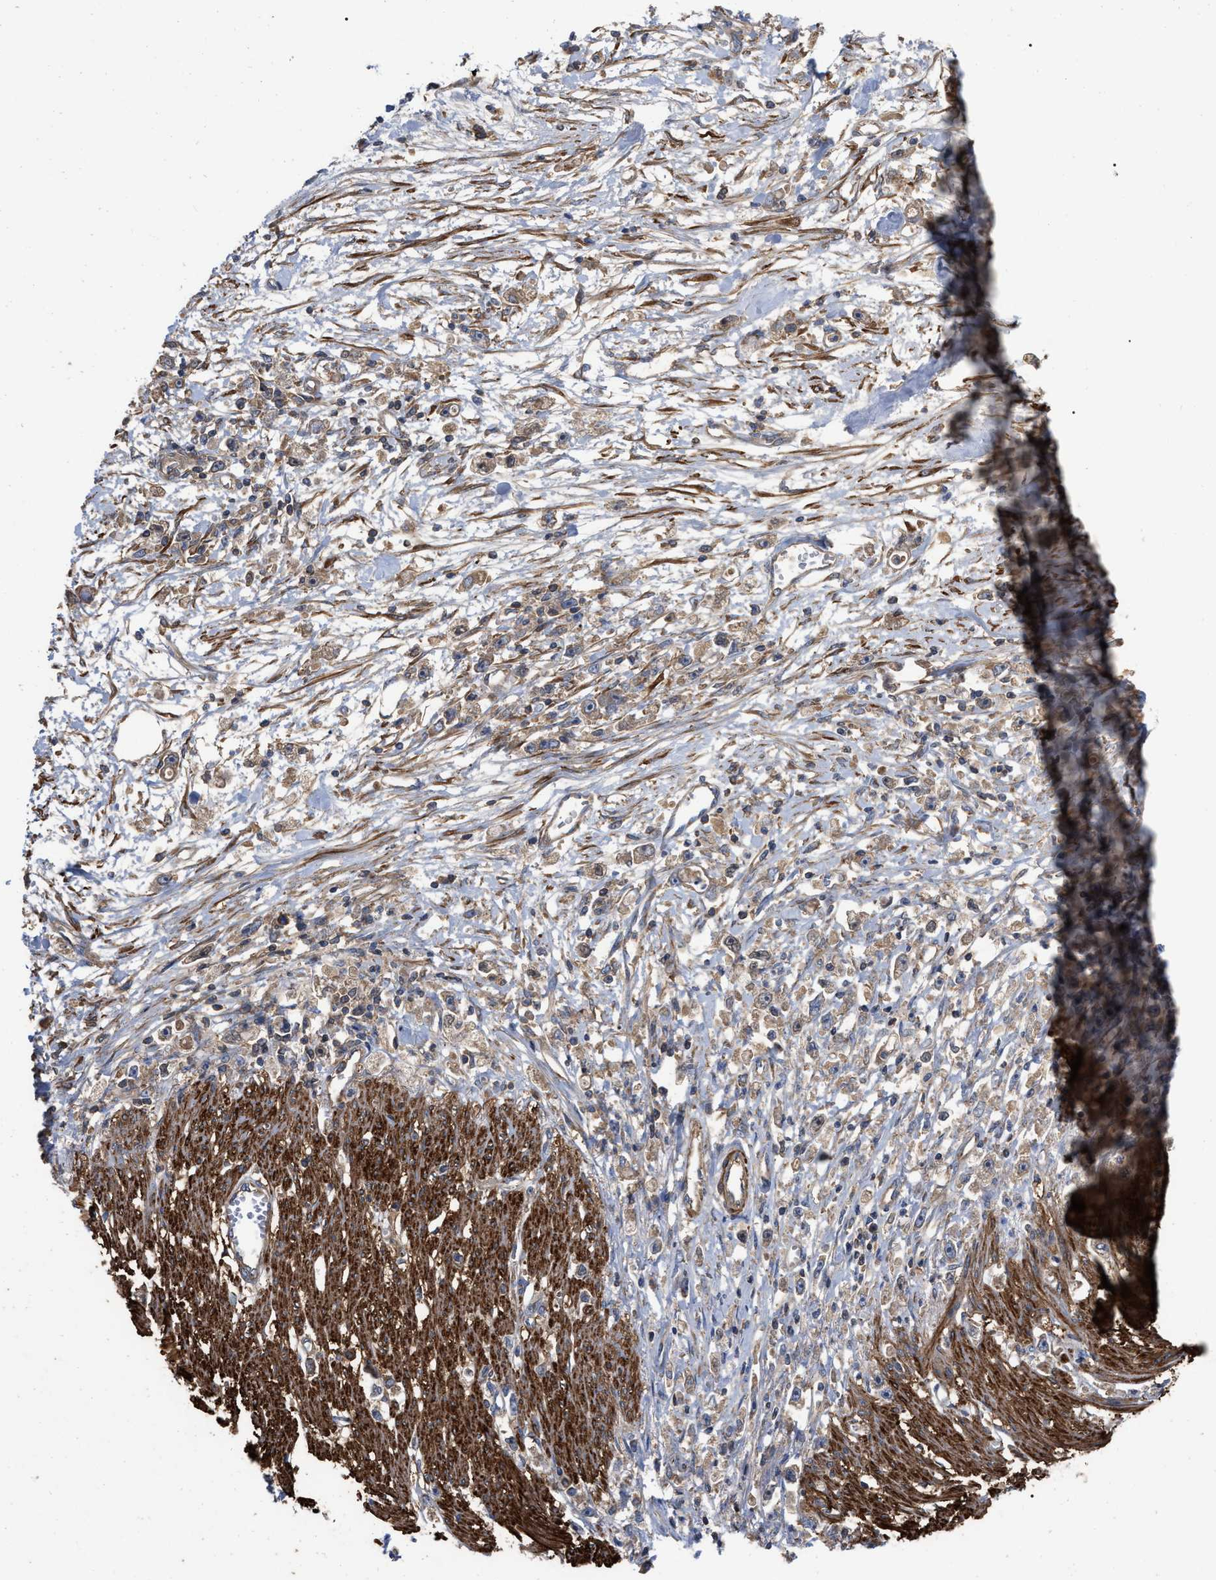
{"staining": {"intensity": "weak", "quantity": ">75%", "location": "cytoplasmic/membranous"}, "tissue": "stomach cancer", "cell_type": "Tumor cells", "image_type": "cancer", "snomed": [{"axis": "morphology", "description": "Adenocarcinoma, NOS"}, {"axis": "topography", "description": "Stomach"}], "caption": "Human stomach adenocarcinoma stained for a protein (brown) reveals weak cytoplasmic/membranous positive expression in about >75% of tumor cells.", "gene": "RABEP1", "patient": {"sex": "female", "age": 59}}